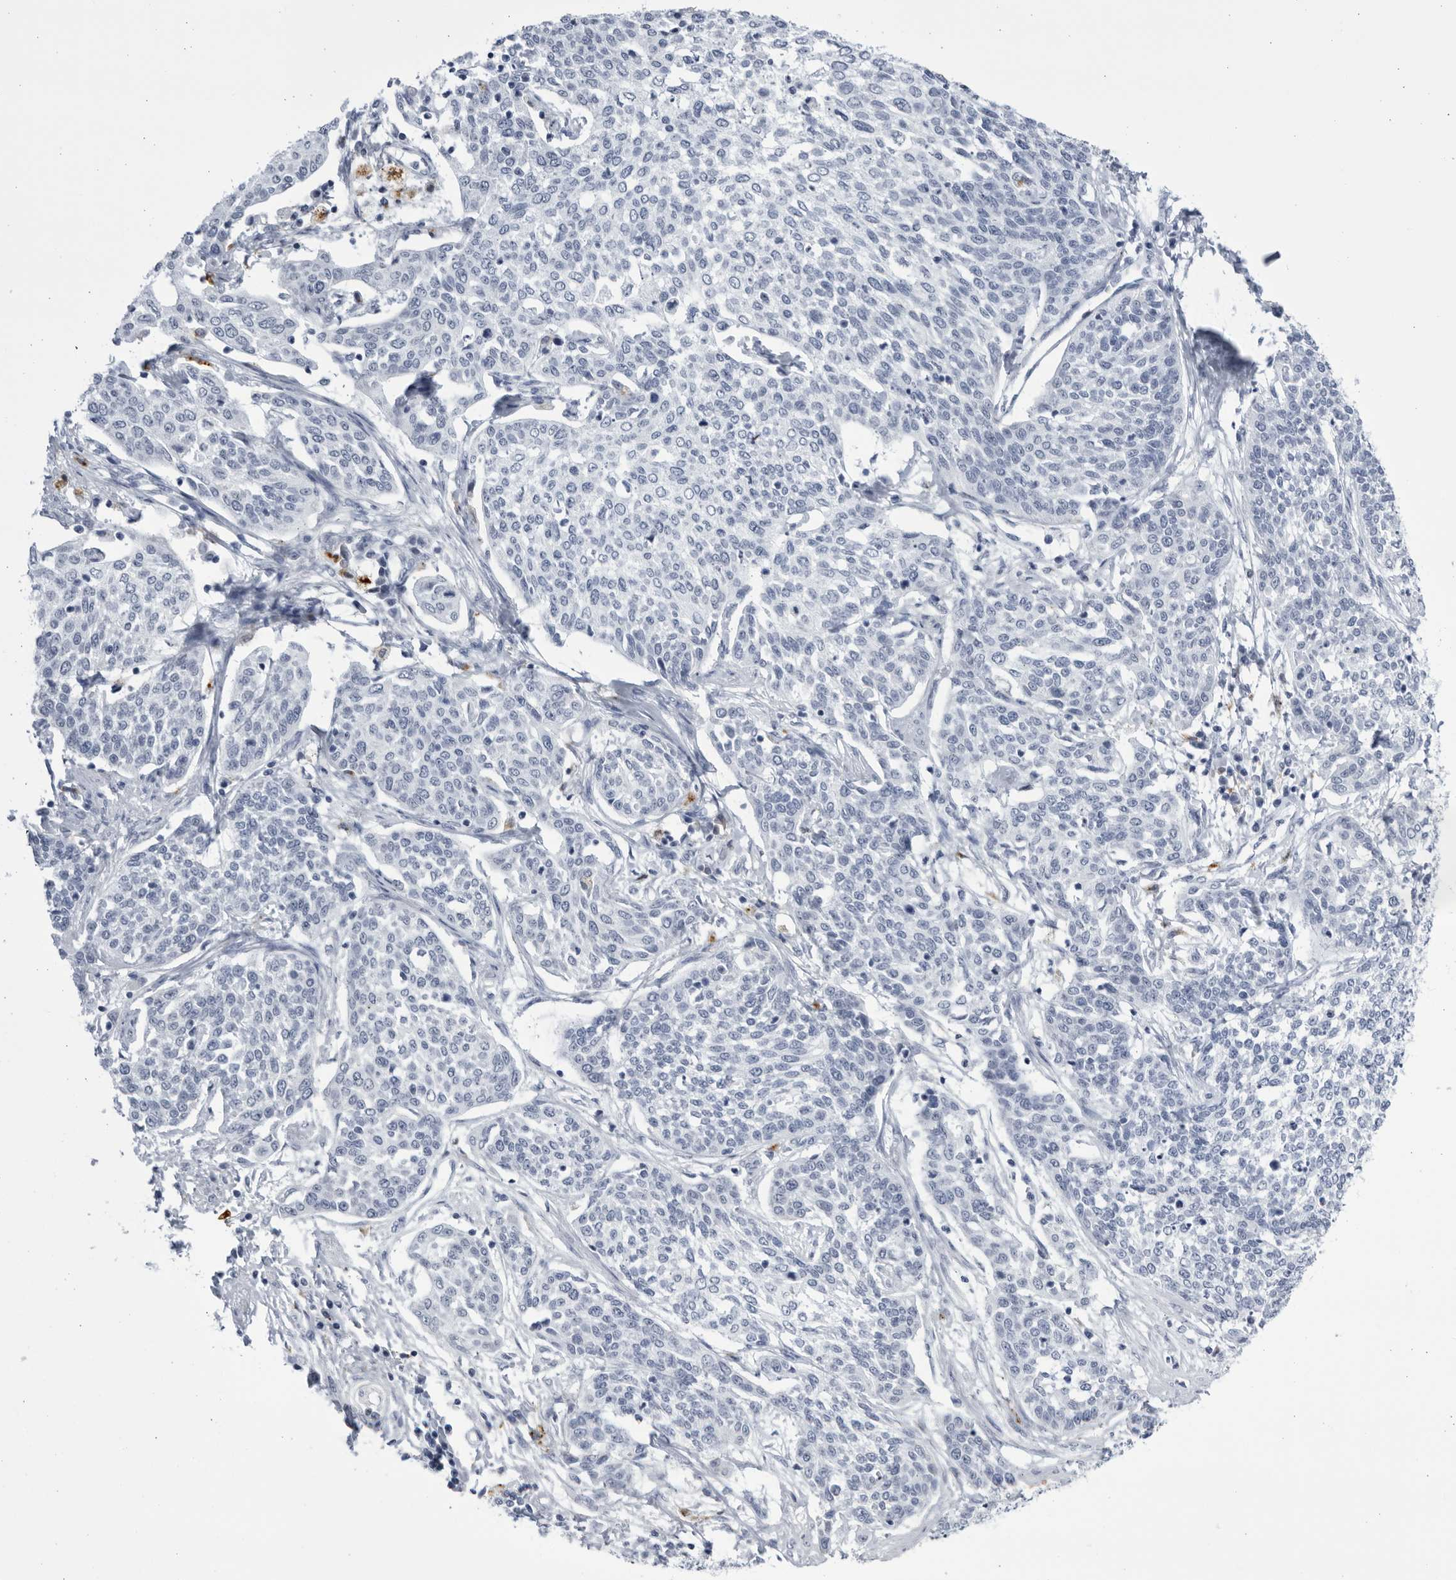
{"staining": {"intensity": "negative", "quantity": "none", "location": "none"}, "tissue": "cervical cancer", "cell_type": "Tumor cells", "image_type": "cancer", "snomed": [{"axis": "morphology", "description": "Squamous cell carcinoma, NOS"}, {"axis": "topography", "description": "Cervix"}], "caption": "High magnification brightfield microscopy of cervical squamous cell carcinoma stained with DAB (brown) and counterstained with hematoxylin (blue): tumor cells show no significant positivity.", "gene": "CCDC181", "patient": {"sex": "female", "age": 34}}